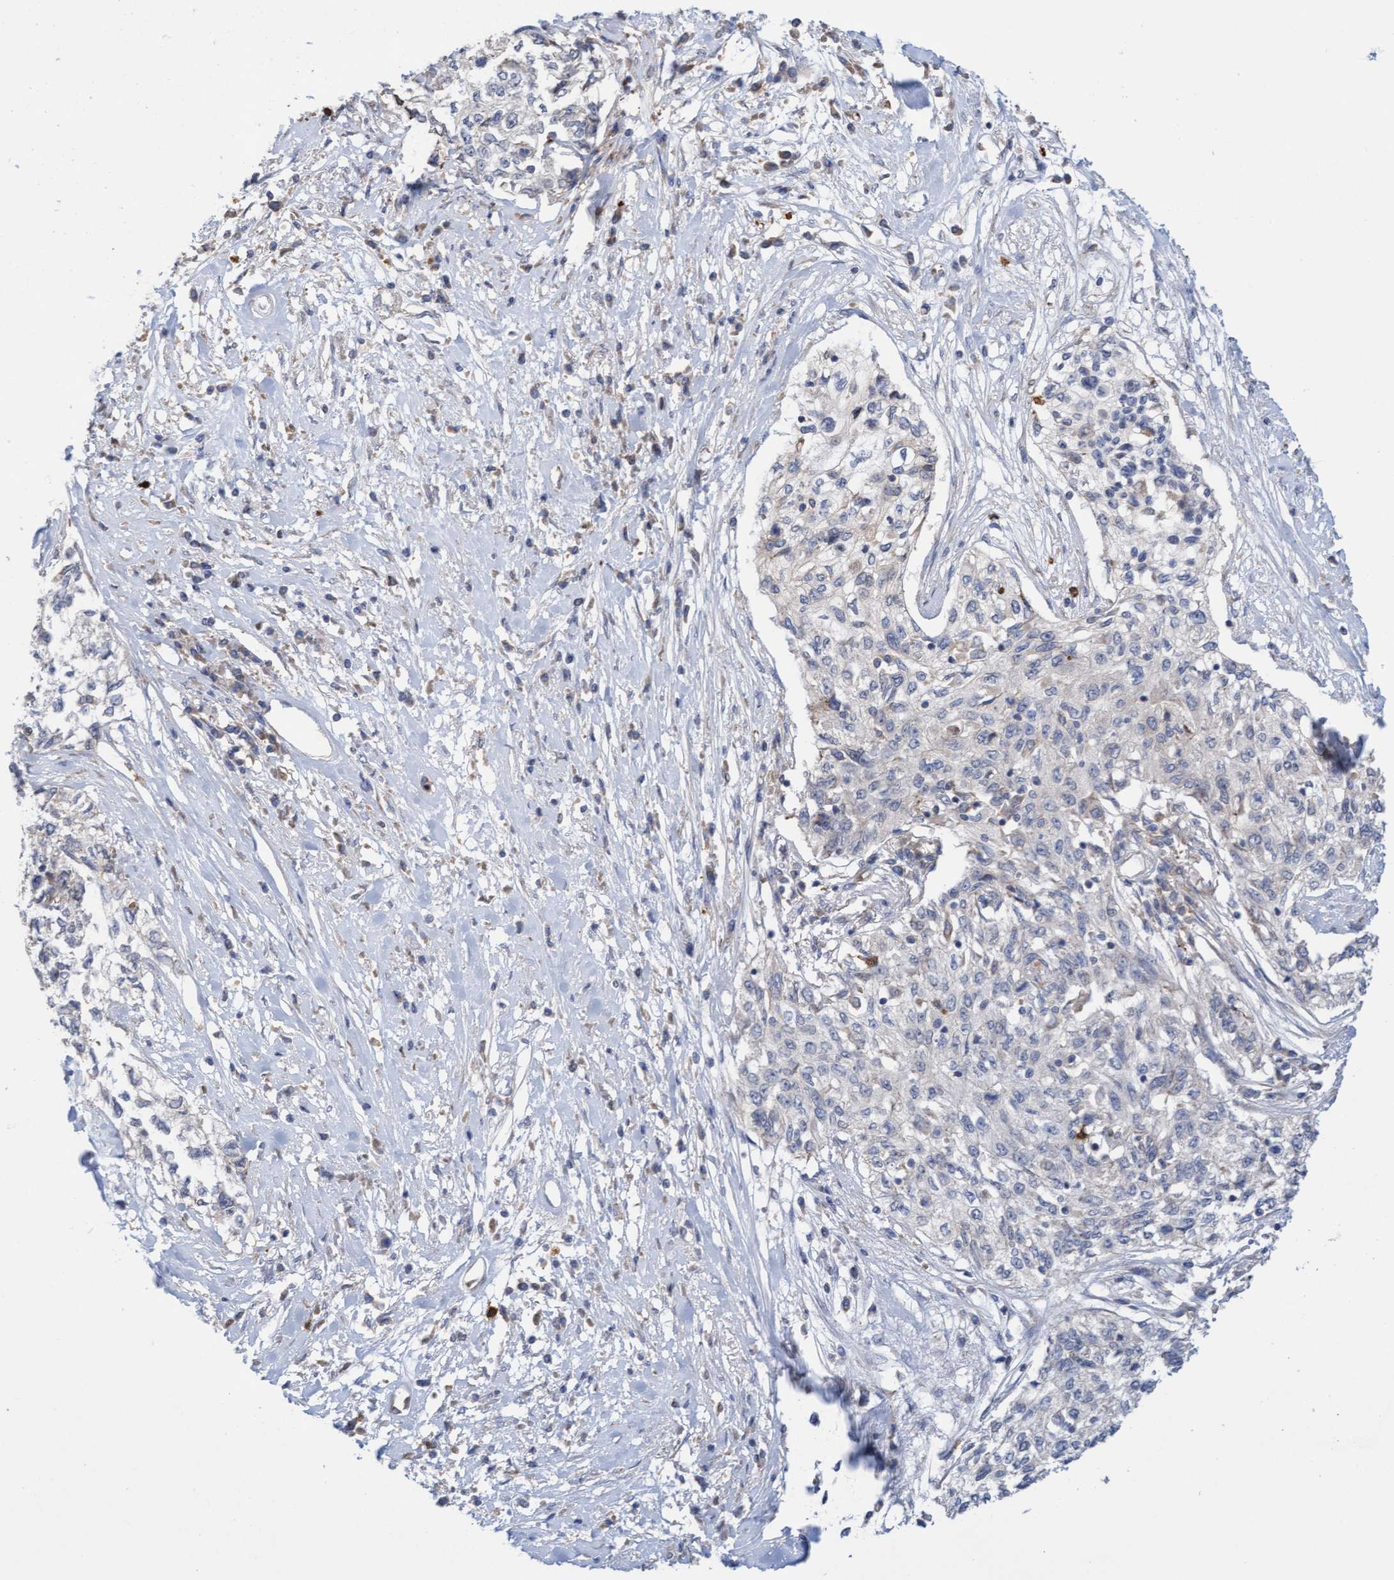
{"staining": {"intensity": "negative", "quantity": "none", "location": "none"}, "tissue": "cervical cancer", "cell_type": "Tumor cells", "image_type": "cancer", "snomed": [{"axis": "morphology", "description": "Squamous cell carcinoma, NOS"}, {"axis": "topography", "description": "Cervix"}], "caption": "The IHC histopathology image has no significant expression in tumor cells of squamous cell carcinoma (cervical) tissue.", "gene": "MMP8", "patient": {"sex": "female", "age": 57}}